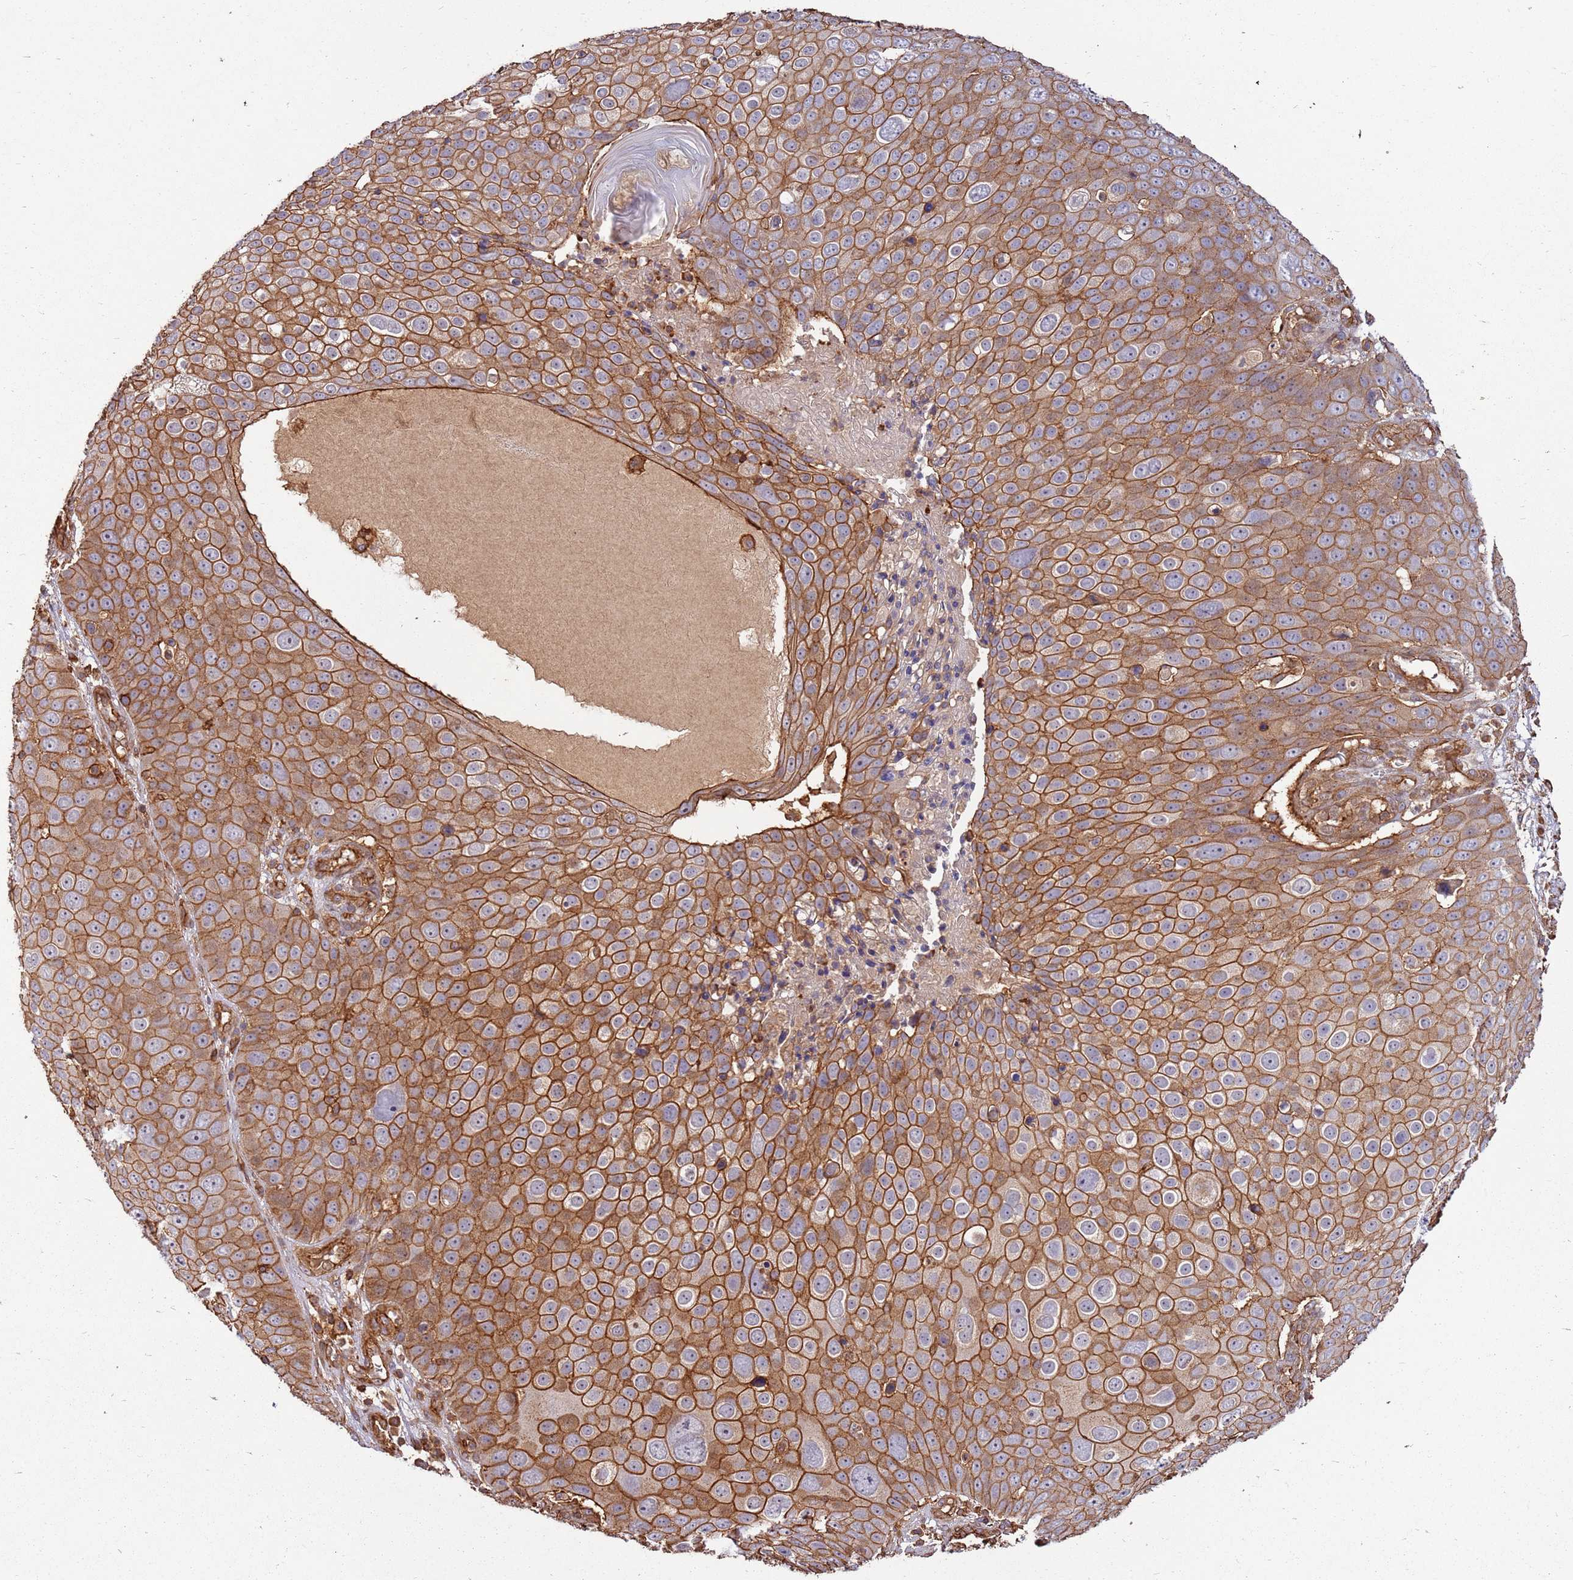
{"staining": {"intensity": "moderate", "quantity": ">75%", "location": "cytoplasmic/membranous"}, "tissue": "skin cancer", "cell_type": "Tumor cells", "image_type": "cancer", "snomed": [{"axis": "morphology", "description": "Squamous cell carcinoma, NOS"}, {"axis": "topography", "description": "Skin"}], "caption": "This is an image of IHC staining of skin cancer, which shows moderate expression in the cytoplasmic/membranous of tumor cells.", "gene": "ACVR2A", "patient": {"sex": "male", "age": 71}}